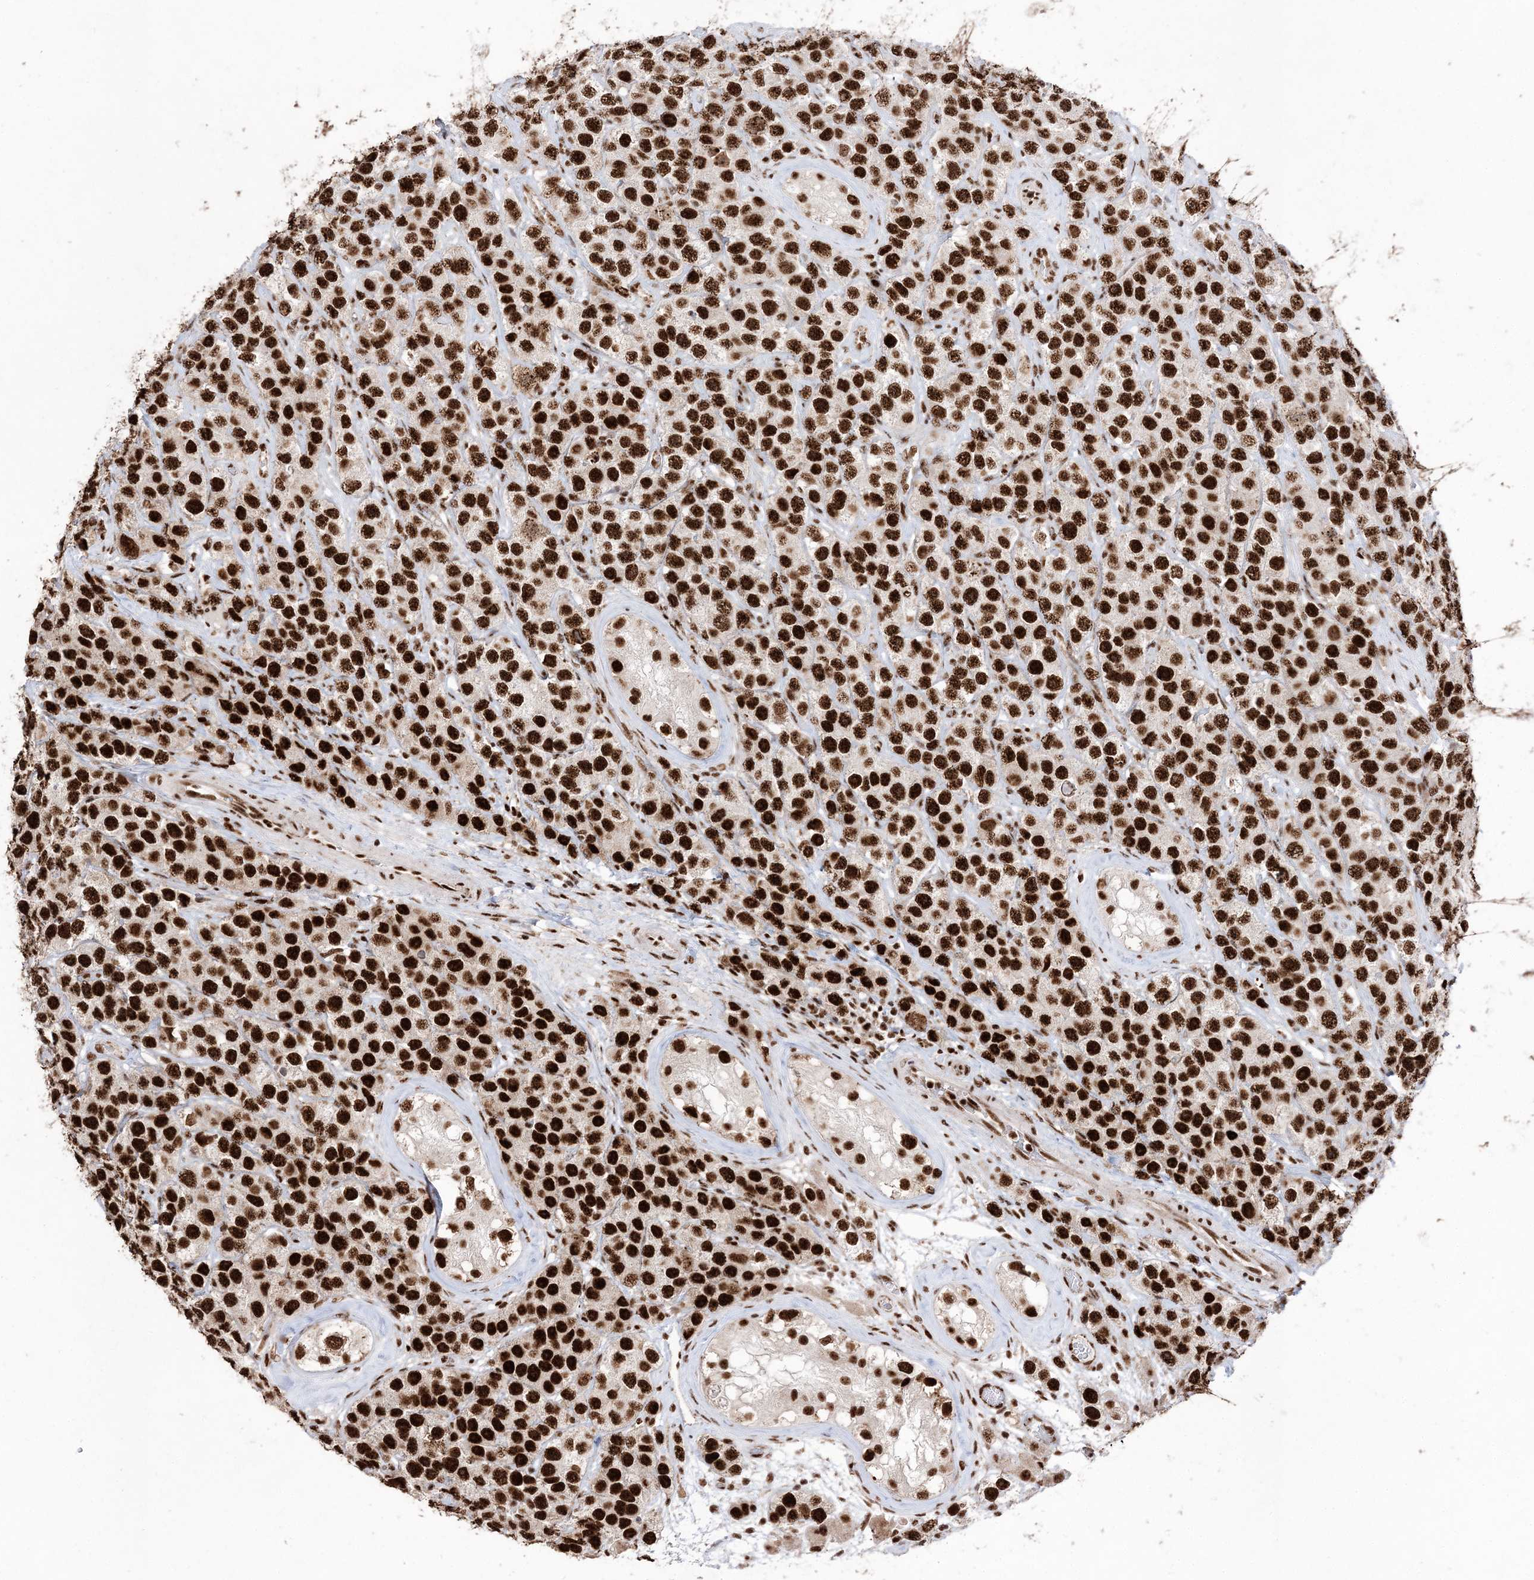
{"staining": {"intensity": "strong", "quantity": ">75%", "location": "nuclear"}, "tissue": "testis cancer", "cell_type": "Tumor cells", "image_type": "cancer", "snomed": [{"axis": "morphology", "description": "Seminoma, NOS"}, {"axis": "topography", "description": "Testis"}], "caption": "IHC staining of testis cancer (seminoma), which displays high levels of strong nuclear expression in approximately >75% of tumor cells indicating strong nuclear protein staining. The staining was performed using DAB (brown) for protein detection and nuclei were counterstained in hematoxylin (blue).", "gene": "RBM17", "patient": {"sex": "male", "age": 28}}